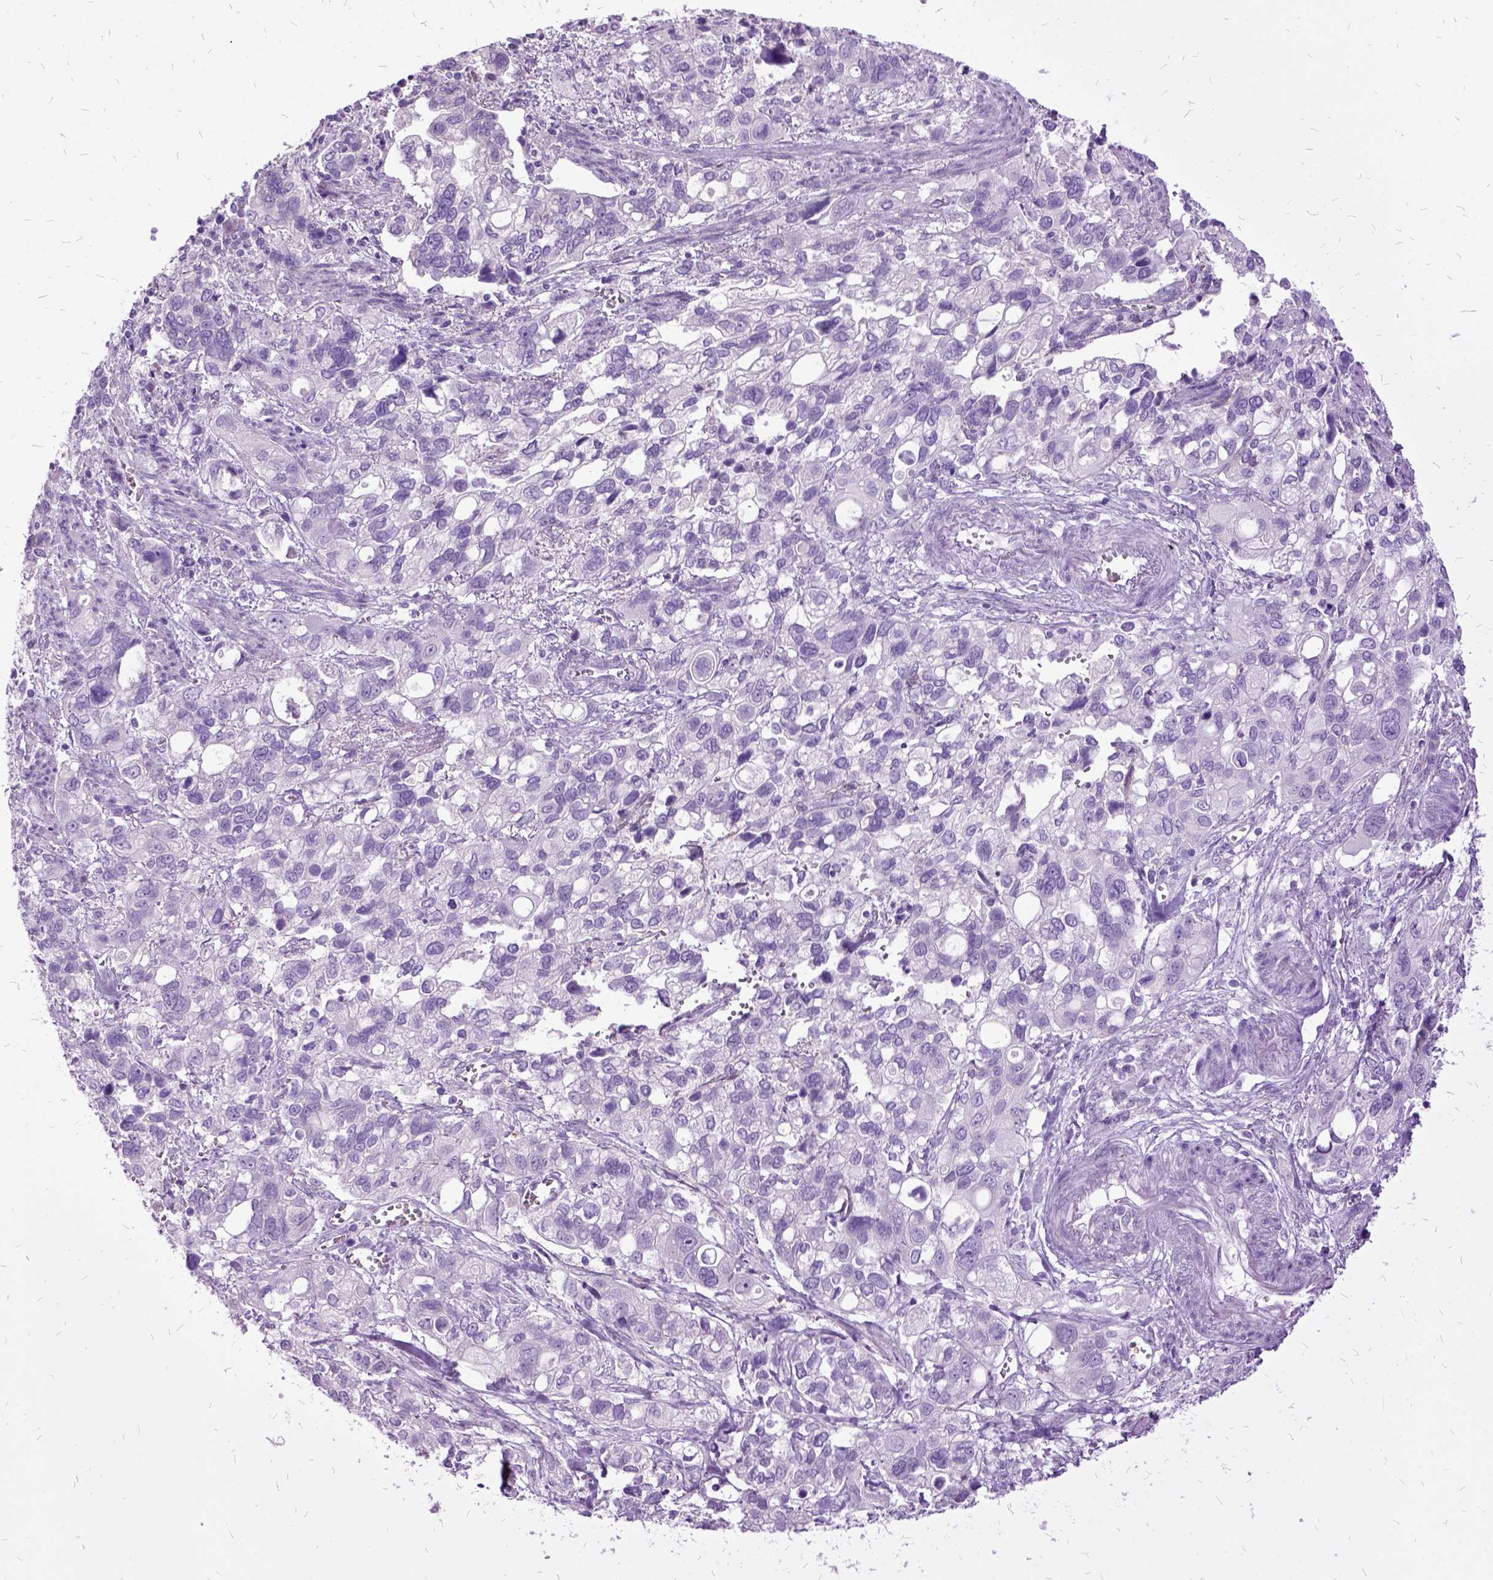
{"staining": {"intensity": "negative", "quantity": "none", "location": "none"}, "tissue": "stomach cancer", "cell_type": "Tumor cells", "image_type": "cancer", "snomed": [{"axis": "morphology", "description": "Adenocarcinoma, NOS"}, {"axis": "topography", "description": "Stomach, upper"}], "caption": "Tumor cells show no significant expression in adenocarcinoma (stomach).", "gene": "MME", "patient": {"sex": "female", "age": 81}}